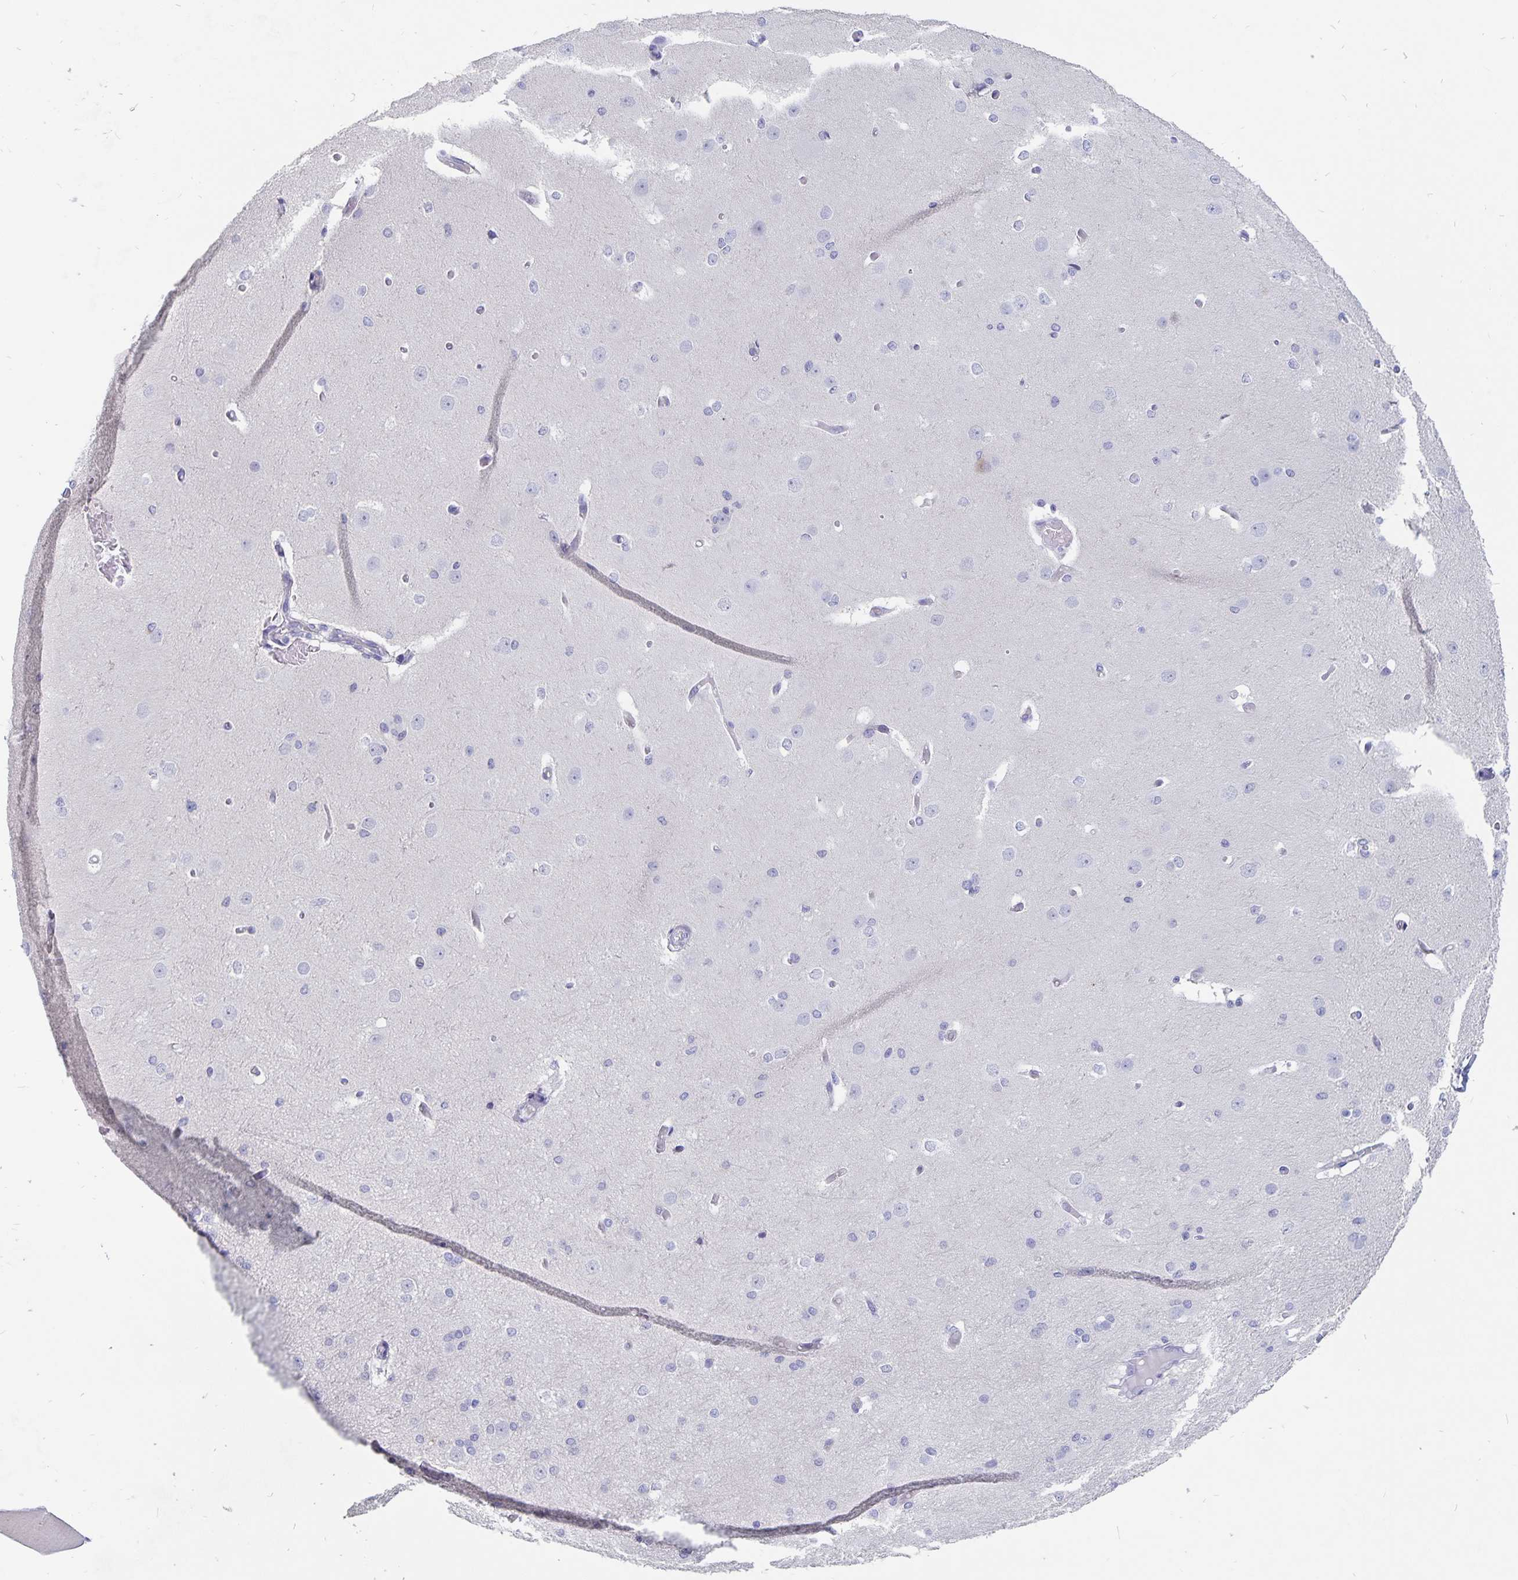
{"staining": {"intensity": "negative", "quantity": "none", "location": "none"}, "tissue": "cerebral cortex", "cell_type": "Endothelial cells", "image_type": "normal", "snomed": [{"axis": "morphology", "description": "Normal tissue, NOS"}, {"axis": "morphology", "description": "Inflammation, NOS"}, {"axis": "topography", "description": "Cerebral cortex"}], "caption": "Immunohistochemical staining of unremarkable human cerebral cortex shows no significant staining in endothelial cells.", "gene": "SMOC1", "patient": {"sex": "male", "age": 6}}